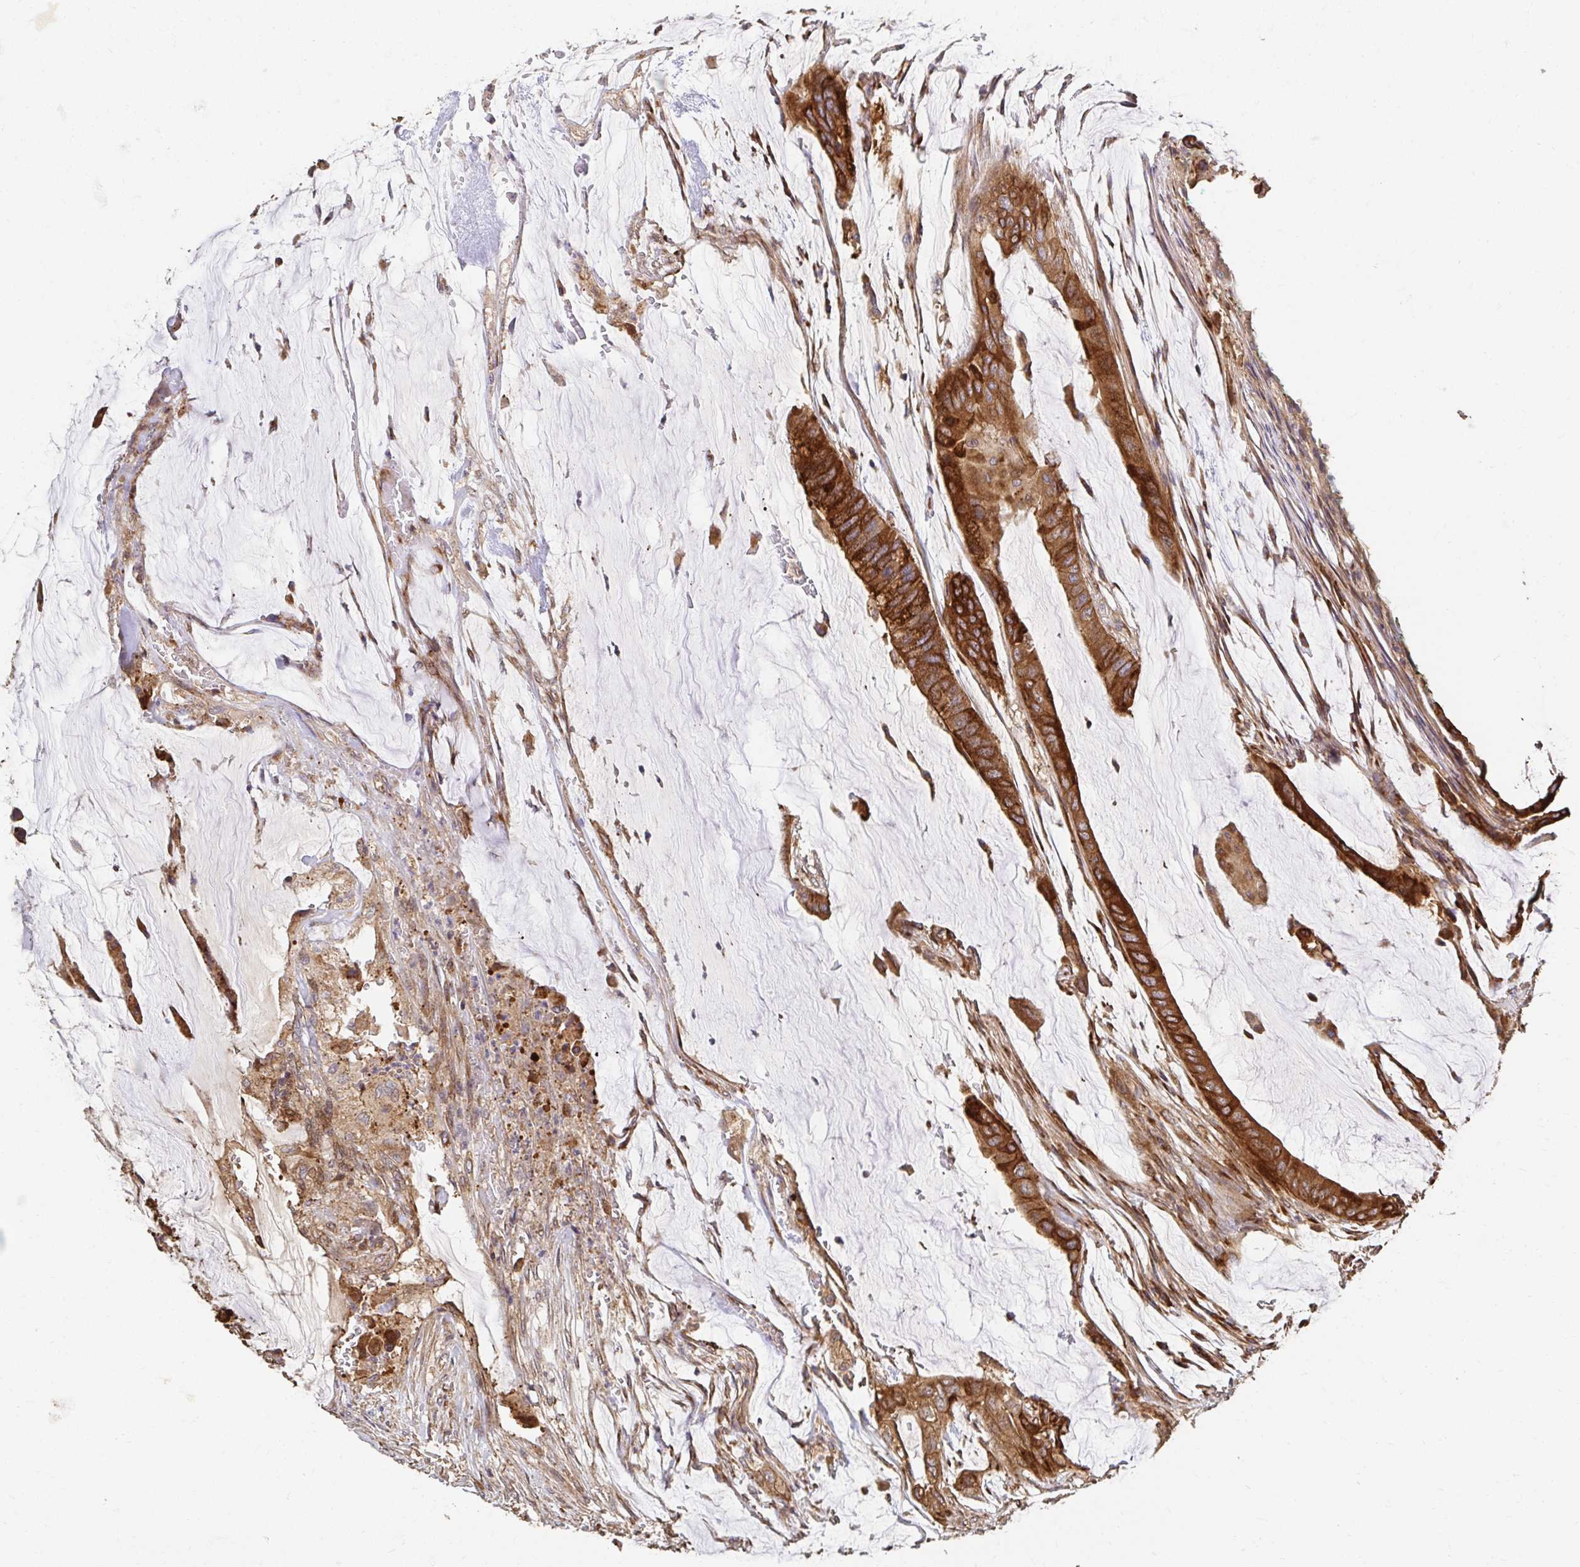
{"staining": {"intensity": "strong", "quantity": ">75%", "location": "cytoplasmic/membranous"}, "tissue": "colorectal cancer", "cell_type": "Tumor cells", "image_type": "cancer", "snomed": [{"axis": "morphology", "description": "Adenocarcinoma, NOS"}, {"axis": "topography", "description": "Rectum"}], "caption": "DAB (3,3'-diaminobenzidine) immunohistochemical staining of adenocarcinoma (colorectal) displays strong cytoplasmic/membranous protein positivity in approximately >75% of tumor cells. Immunohistochemistry (ihc) stains the protein of interest in brown and the nuclei are stained blue.", "gene": "APBB1", "patient": {"sex": "female", "age": 59}}